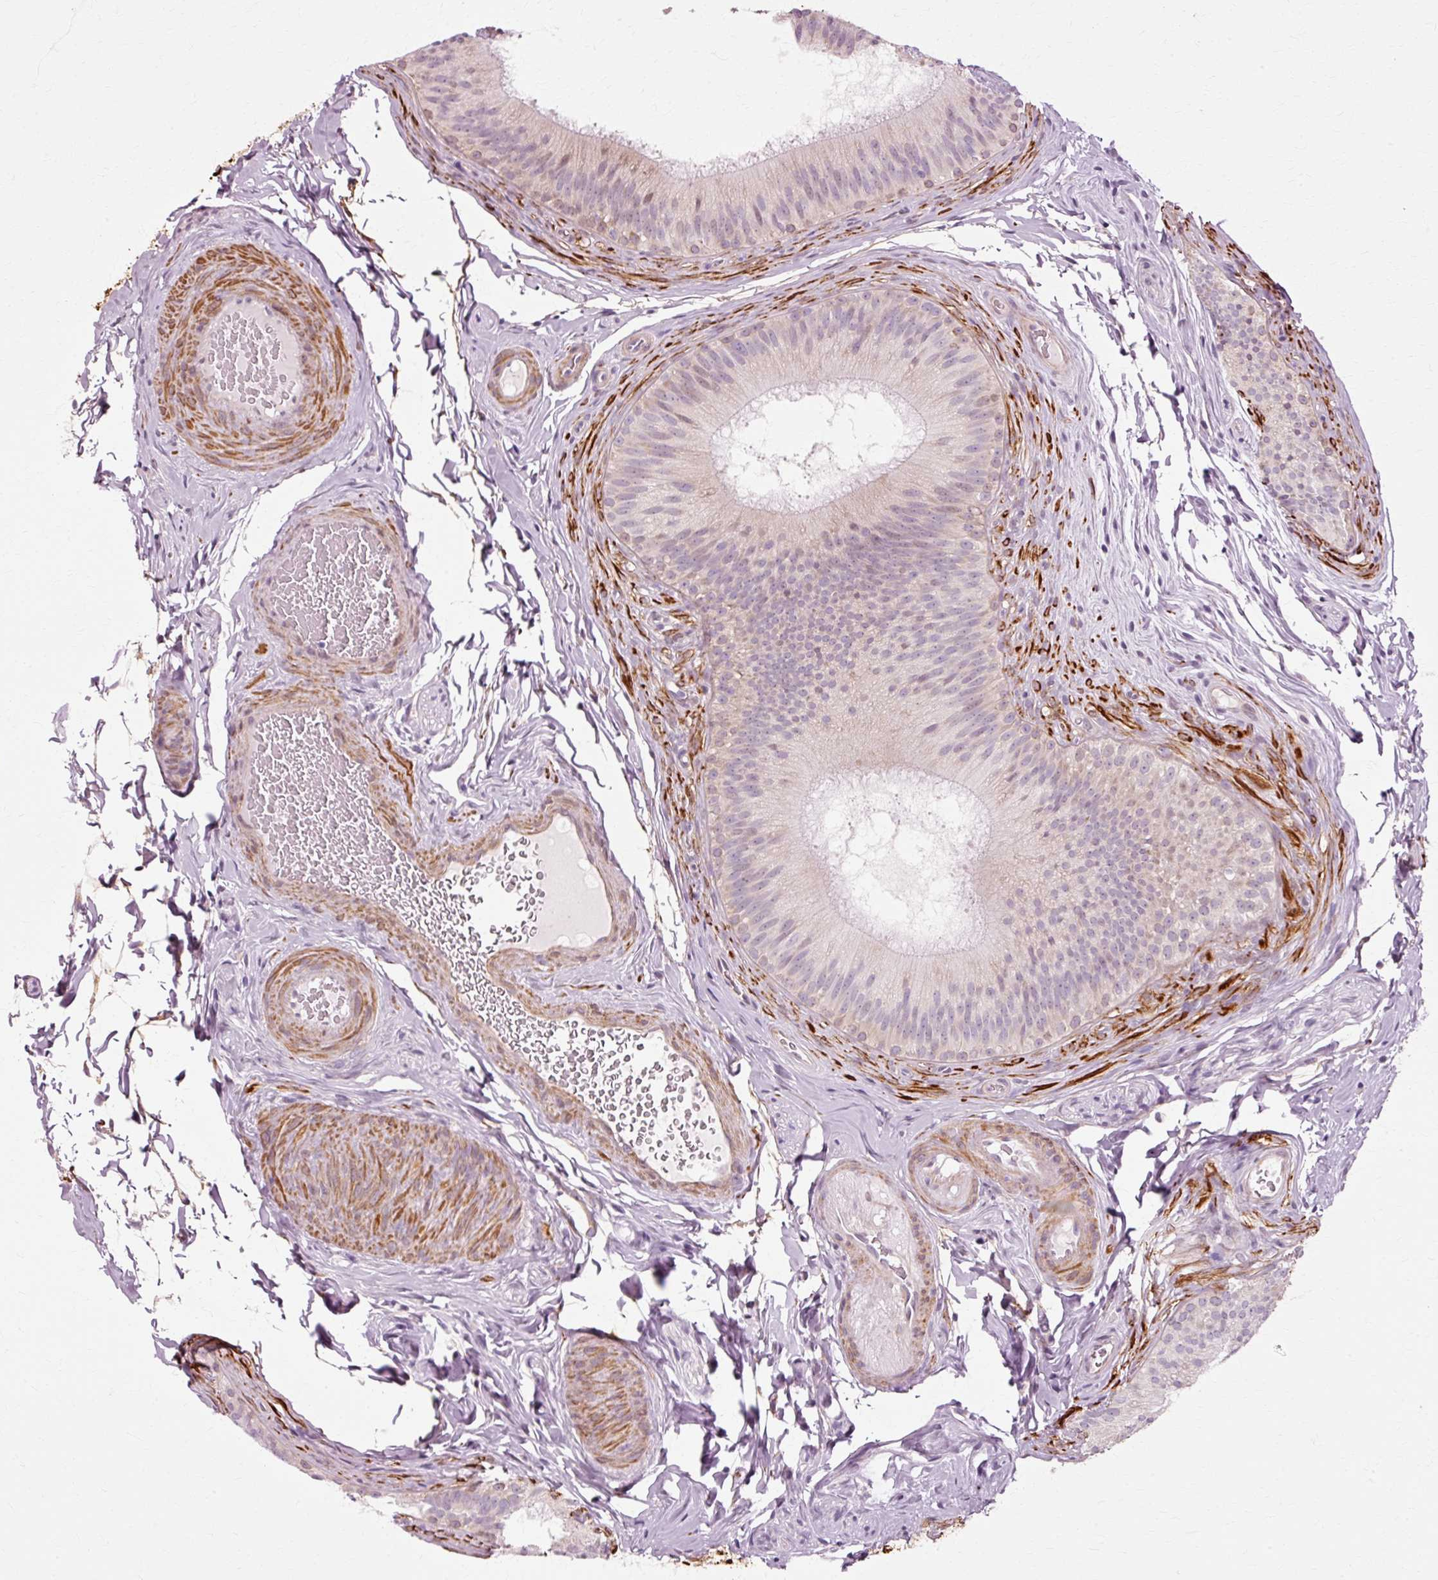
{"staining": {"intensity": "moderate", "quantity": "<25%", "location": "nuclear"}, "tissue": "epididymis", "cell_type": "Glandular cells", "image_type": "normal", "snomed": [{"axis": "morphology", "description": "Normal tissue, NOS"}, {"axis": "topography", "description": "Epididymis"}], "caption": "Unremarkable epididymis demonstrates moderate nuclear positivity in approximately <25% of glandular cells.", "gene": "RANBP2", "patient": {"sex": "male", "age": 24}}